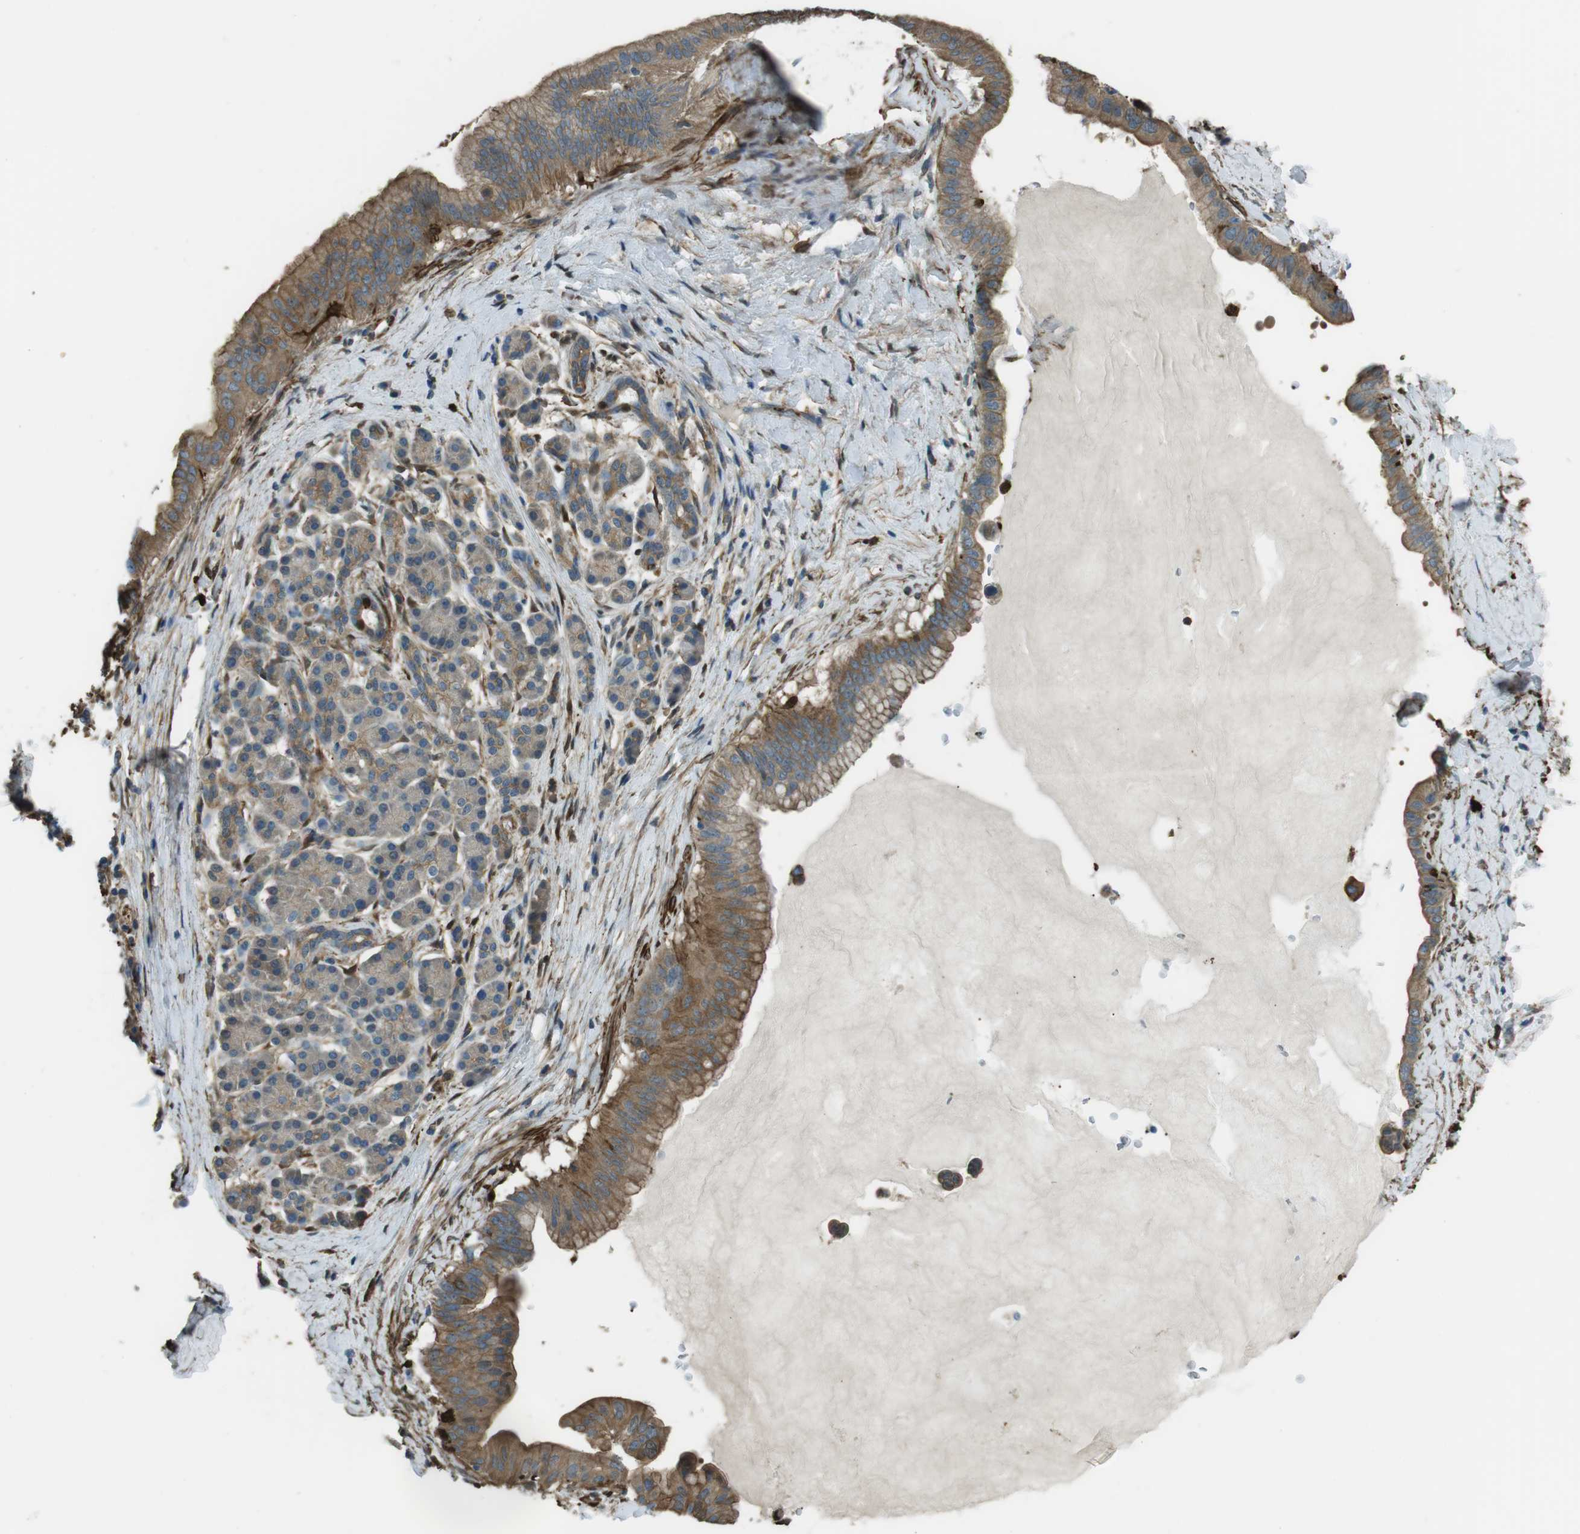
{"staining": {"intensity": "moderate", "quantity": ">75%", "location": "cytoplasmic/membranous"}, "tissue": "pancreatic cancer", "cell_type": "Tumor cells", "image_type": "cancer", "snomed": [{"axis": "morphology", "description": "Adenocarcinoma, NOS"}, {"axis": "topography", "description": "Pancreas"}], "caption": "Pancreatic cancer stained for a protein (brown) exhibits moderate cytoplasmic/membranous positive staining in about >75% of tumor cells.", "gene": "SFT2D1", "patient": {"sex": "male", "age": 55}}